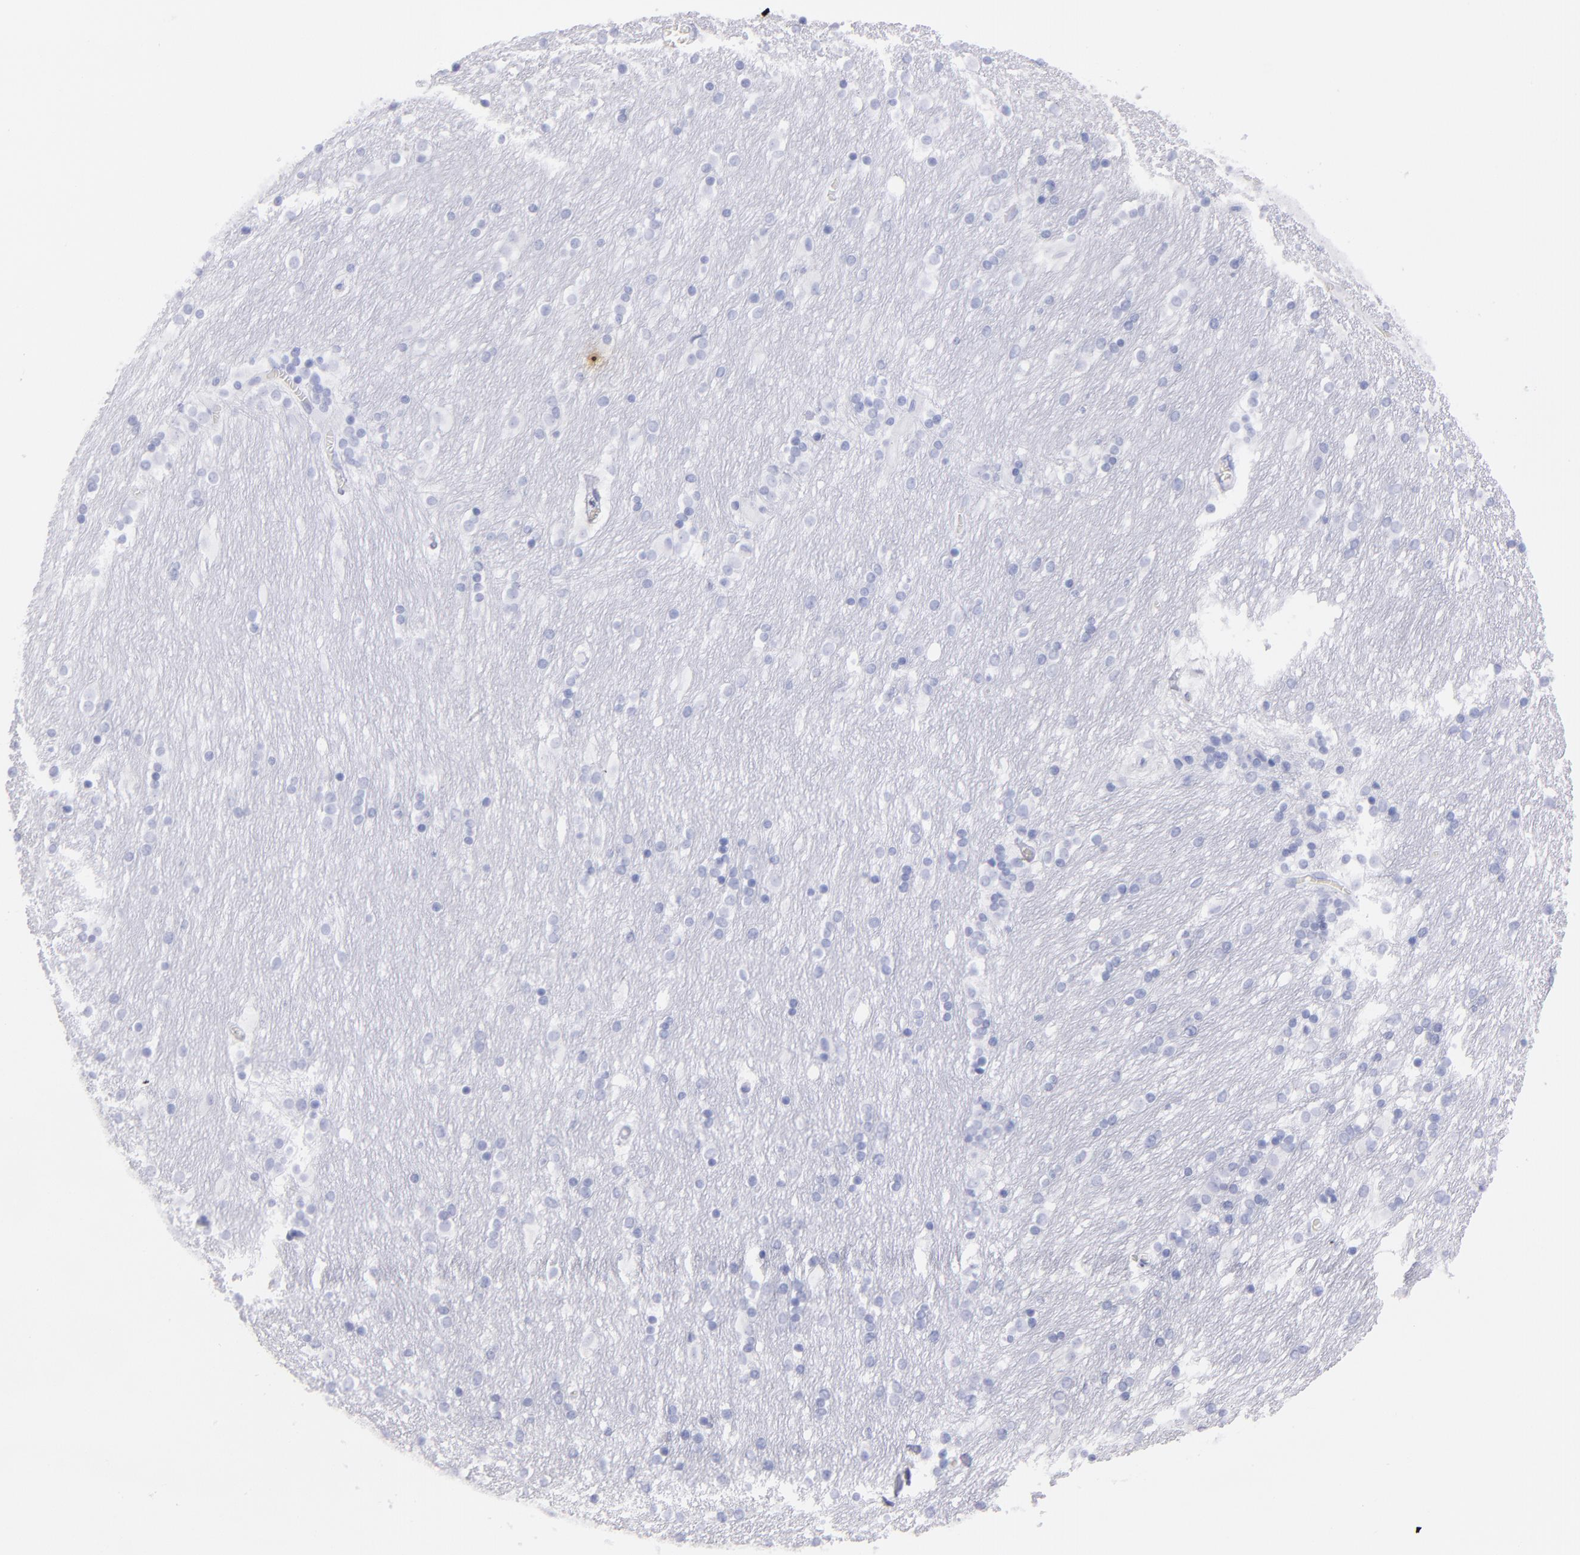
{"staining": {"intensity": "negative", "quantity": "none", "location": "none"}, "tissue": "caudate", "cell_type": "Glial cells", "image_type": "normal", "snomed": [{"axis": "morphology", "description": "Normal tissue, NOS"}, {"axis": "topography", "description": "Lateral ventricle wall"}], "caption": "IHC micrograph of normal caudate: human caudate stained with DAB demonstrates no significant protein positivity in glial cells. The staining was performed using DAB to visualize the protein expression in brown, while the nuclei were stained in blue with hematoxylin (Magnification: 20x).", "gene": "OPHN1", "patient": {"sex": "female", "age": 54}}